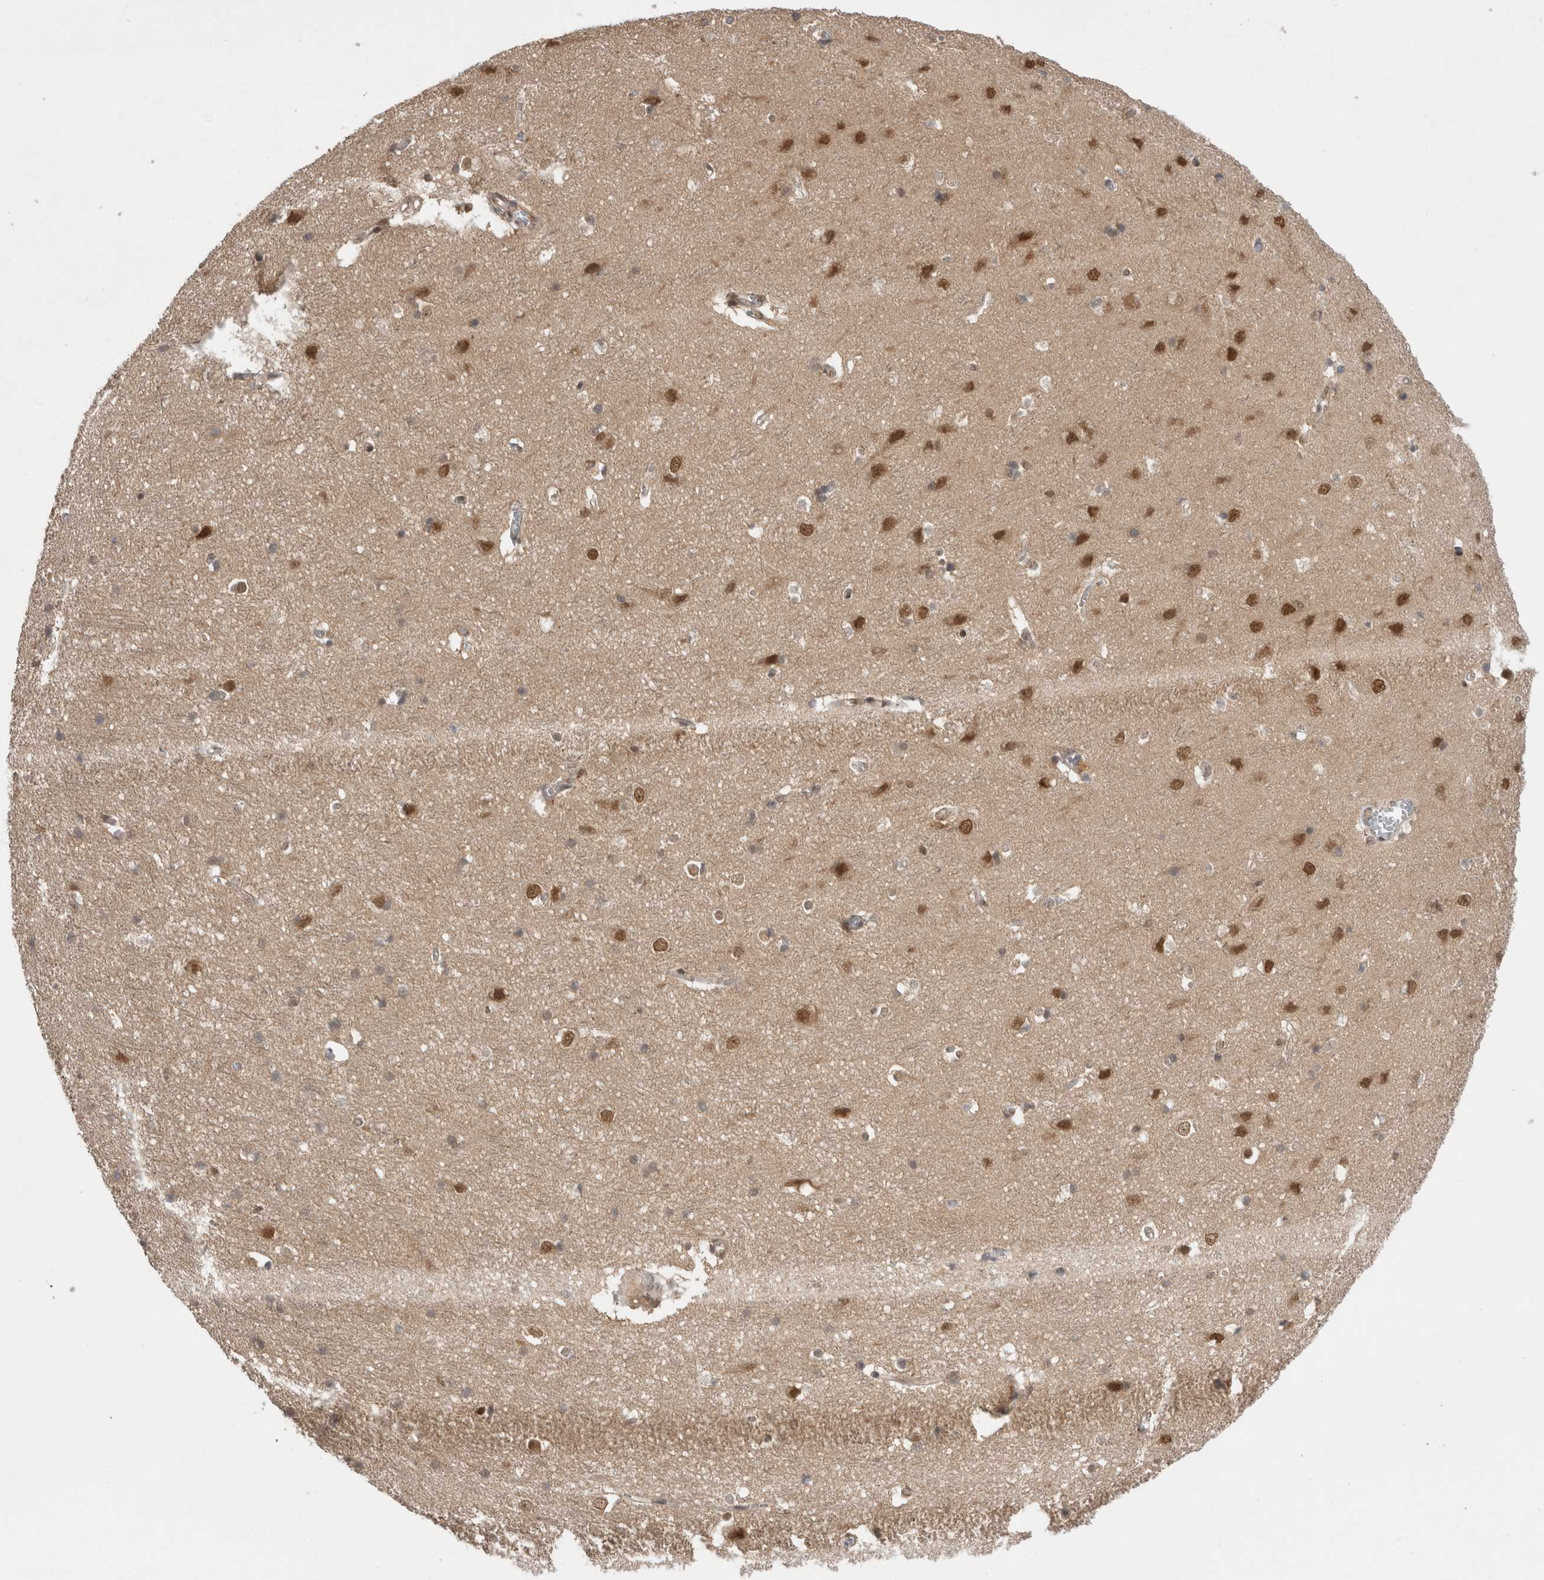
{"staining": {"intensity": "weak", "quantity": "25%-75%", "location": "cytoplasmic/membranous,nuclear"}, "tissue": "cerebral cortex", "cell_type": "Endothelial cells", "image_type": "normal", "snomed": [{"axis": "morphology", "description": "Normal tissue, NOS"}, {"axis": "topography", "description": "Cerebral cortex"}], "caption": "Endothelial cells demonstrate weak cytoplasmic/membranous,nuclear expression in approximately 25%-75% of cells in normal cerebral cortex. The protein is shown in brown color, while the nuclei are stained blue.", "gene": "ZNF341", "patient": {"sex": "male", "age": 54}}